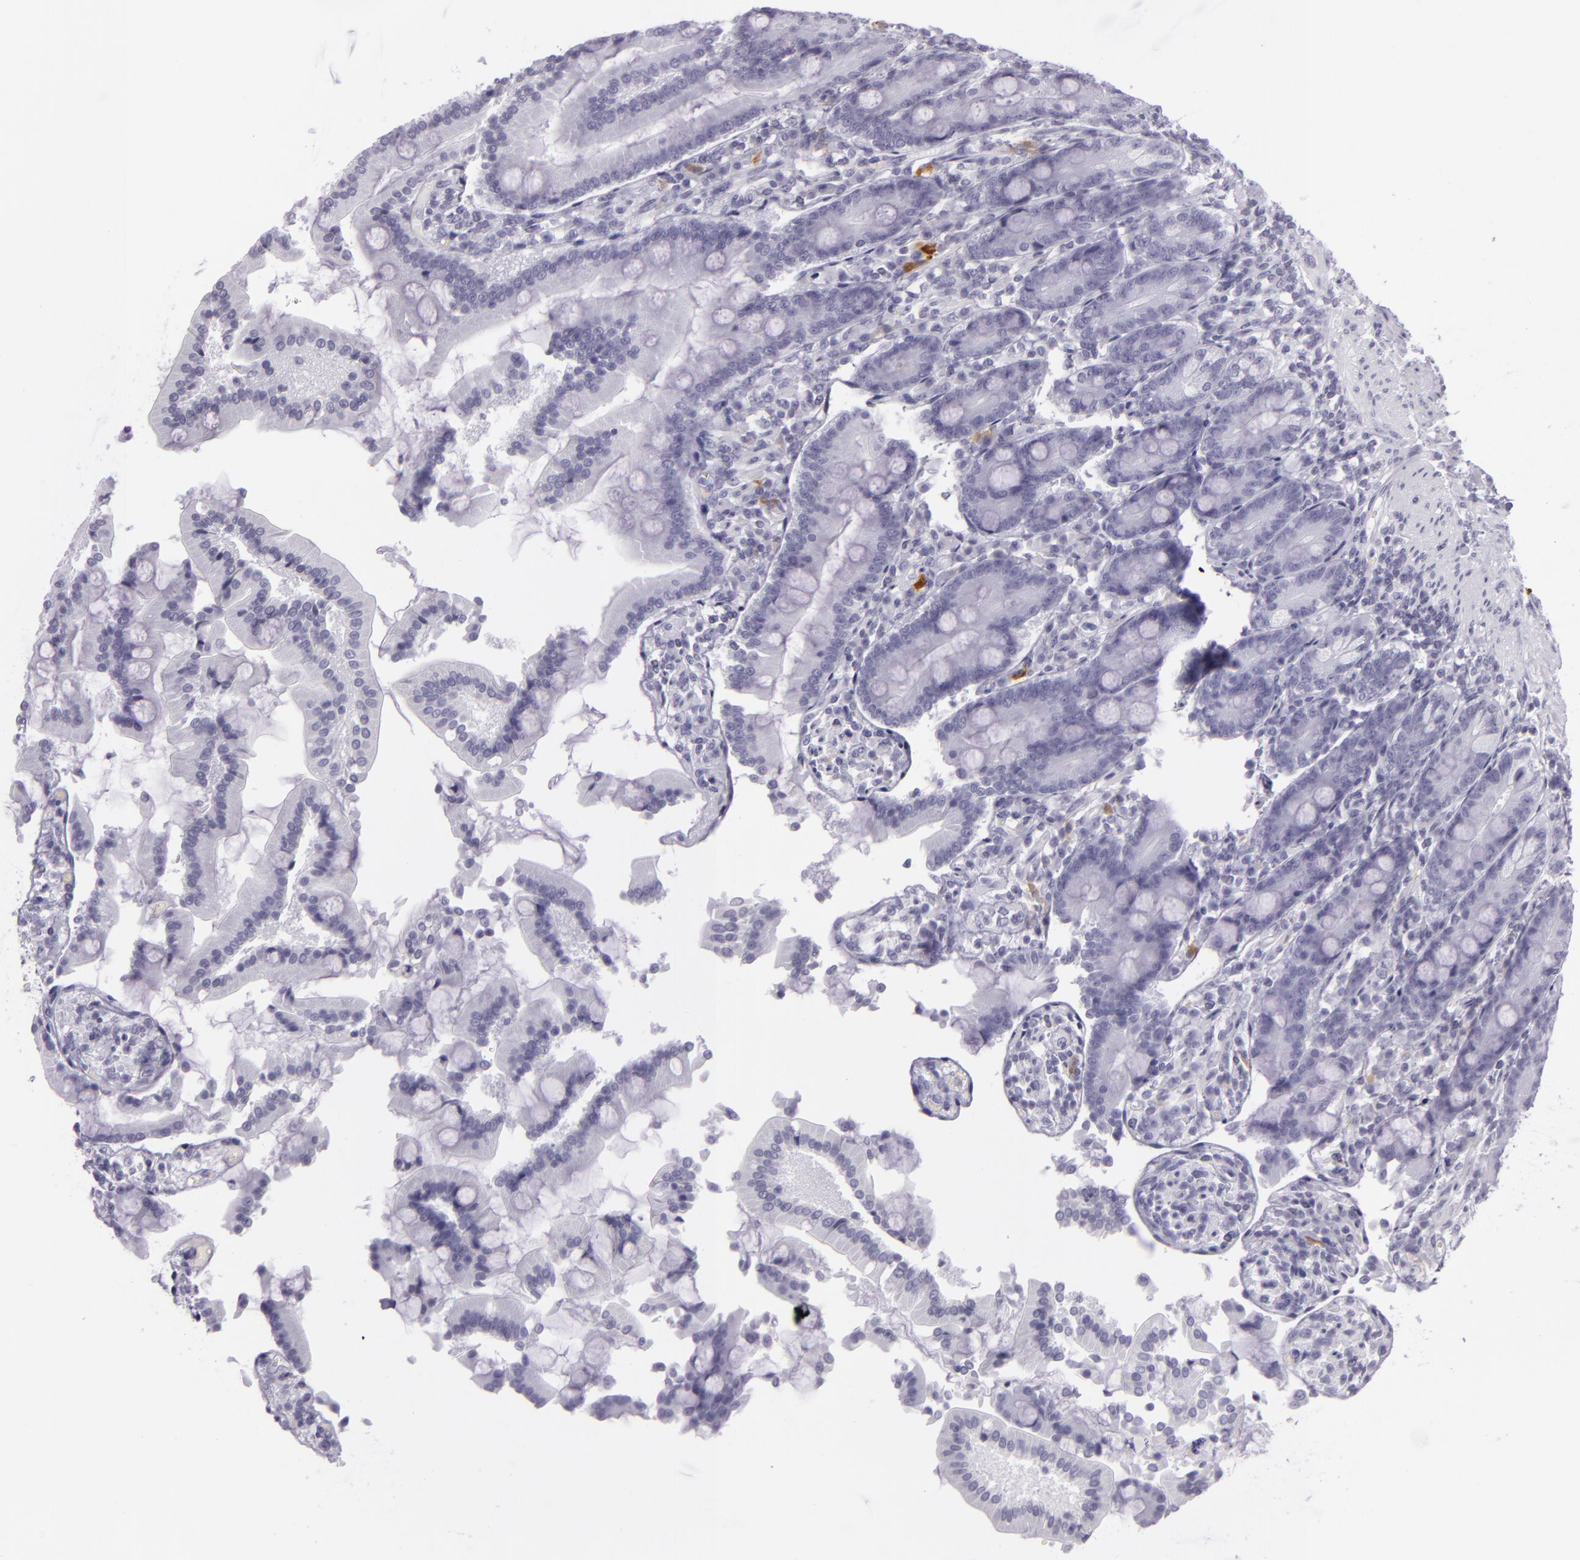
{"staining": {"intensity": "negative", "quantity": "none", "location": "none"}, "tissue": "duodenum", "cell_type": "Glandular cells", "image_type": "normal", "snomed": [{"axis": "morphology", "description": "Normal tissue, NOS"}, {"axis": "topography", "description": "Duodenum"}], "caption": "Immunohistochemistry (IHC) image of unremarkable duodenum: human duodenum stained with DAB (3,3'-diaminobenzidine) displays no significant protein positivity in glandular cells. Nuclei are stained in blue.", "gene": "MUC6", "patient": {"sex": "female", "age": 64}}